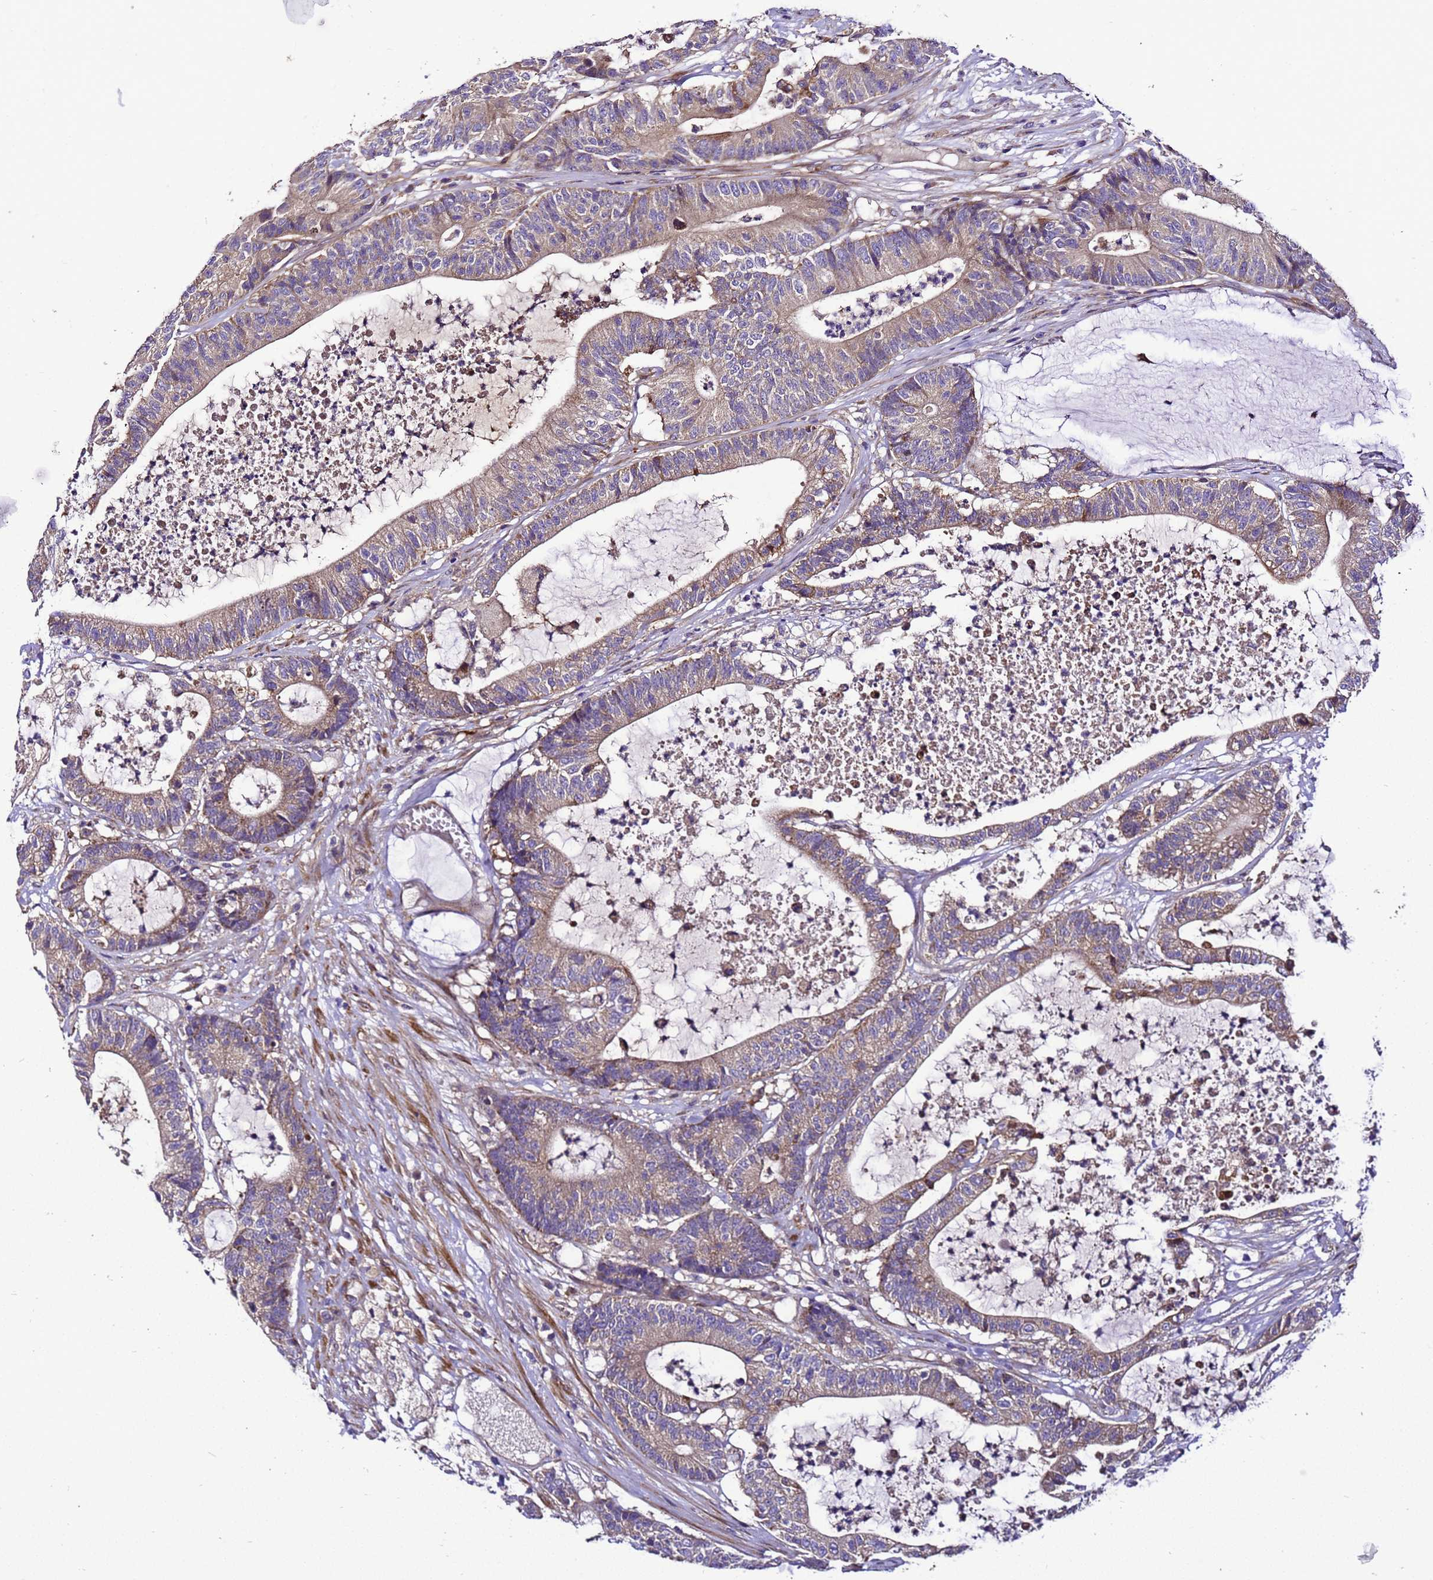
{"staining": {"intensity": "moderate", "quantity": ">75%", "location": "cytoplasmic/membranous"}, "tissue": "colorectal cancer", "cell_type": "Tumor cells", "image_type": "cancer", "snomed": [{"axis": "morphology", "description": "Adenocarcinoma, NOS"}, {"axis": "topography", "description": "Colon"}], "caption": "A brown stain shows moderate cytoplasmic/membranous expression of a protein in human colorectal cancer (adenocarcinoma) tumor cells.", "gene": "ZNF417", "patient": {"sex": "female", "age": 84}}